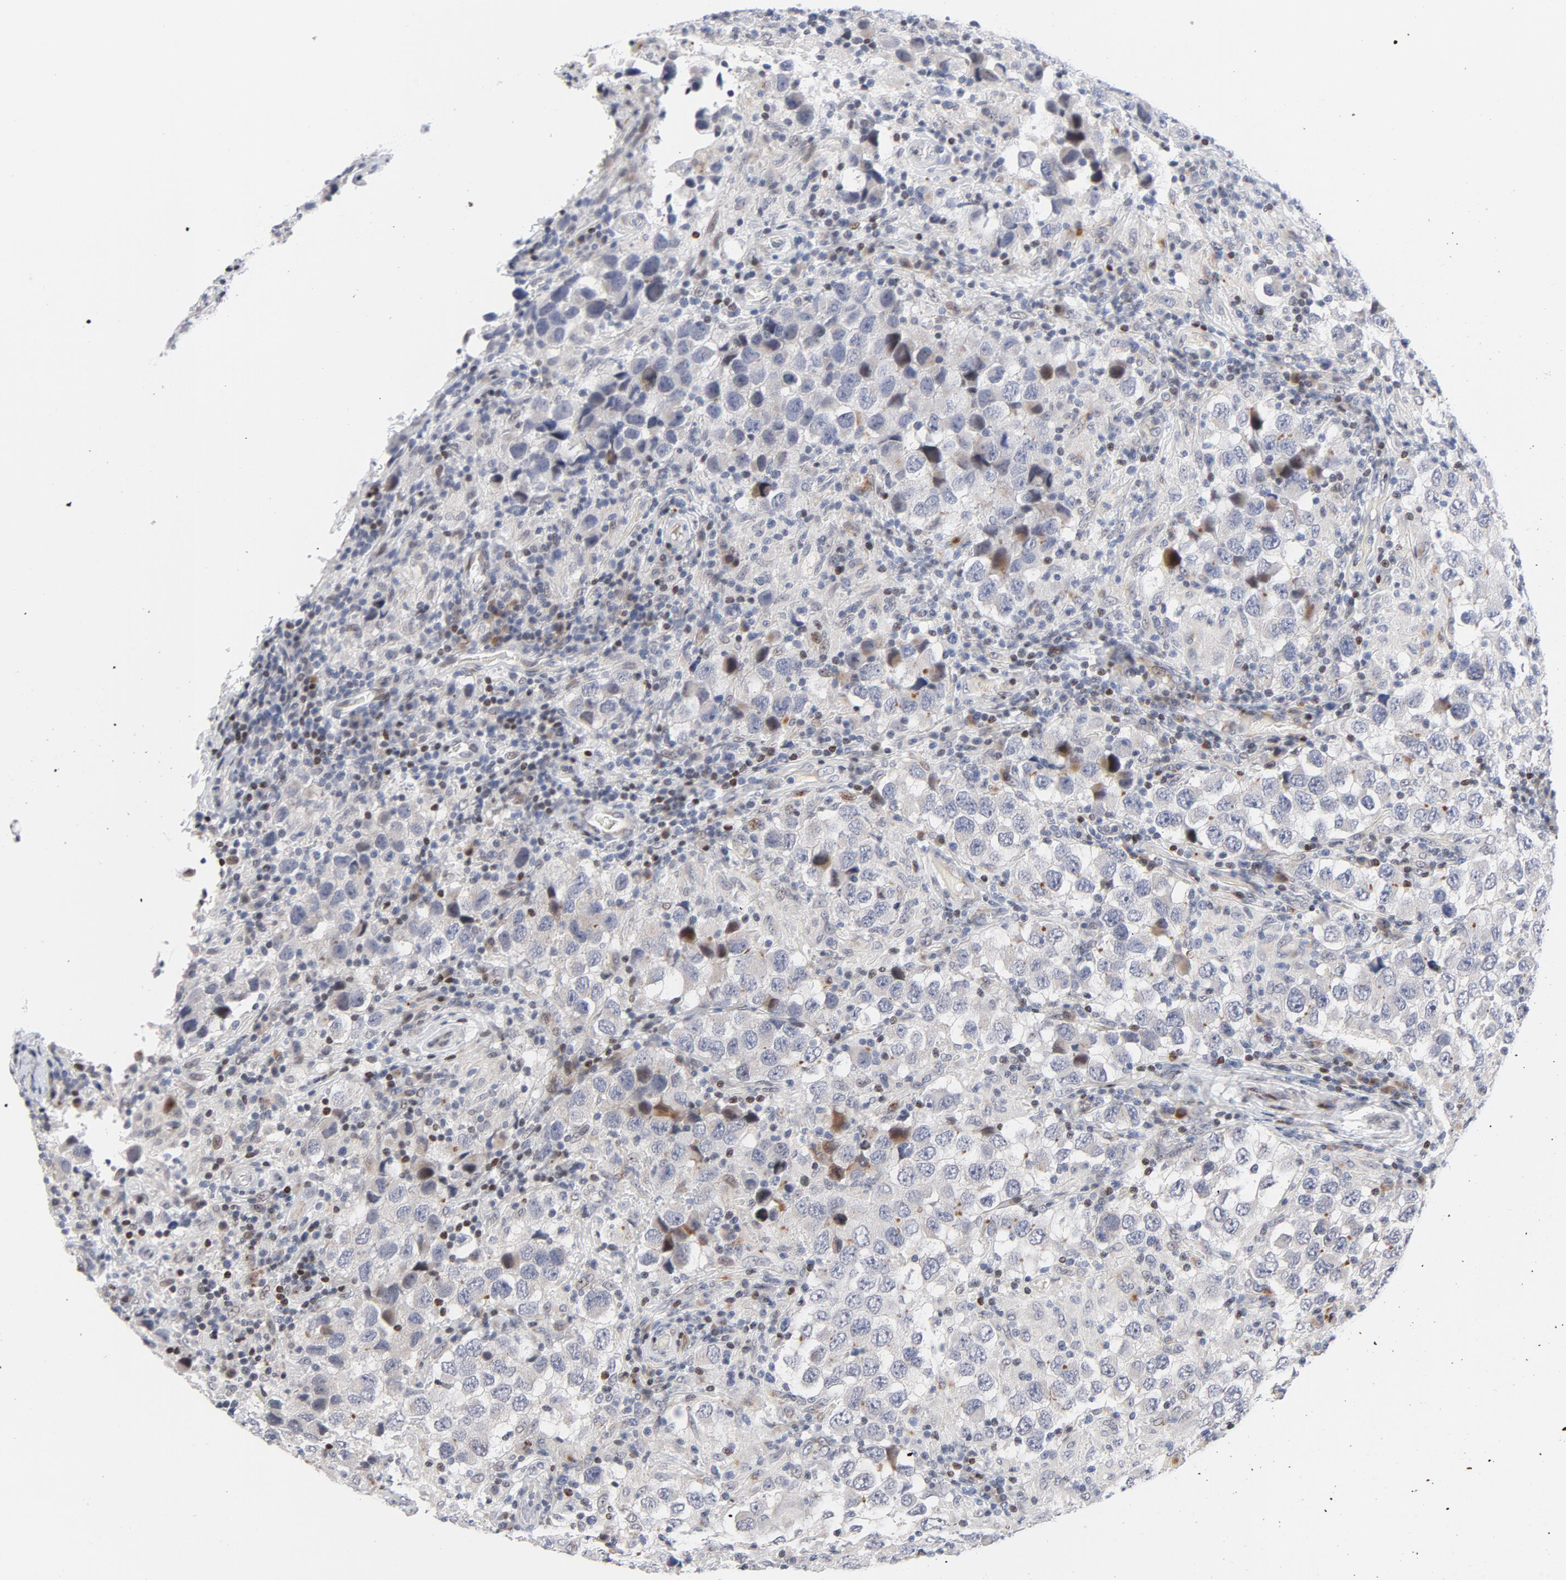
{"staining": {"intensity": "moderate", "quantity": "<25%", "location": "nuclear"}, "tissue": "testis cancer", "cell_type": "Tumor cells", "image_type": "cancer", "snomed": [{"axis": "morphology", "description": "Carcinoma, Embryonal, NOS"}, {"axis": "topography", "description": "Testis"}], "caption": "Human testis cancer (embryonal carcinoma) stained with a brown dye shows moderate nuclear positive staining in about <25% of tumor cells.", "gene": "NFIC", "patient": {"sex": "male", "age": 21}}